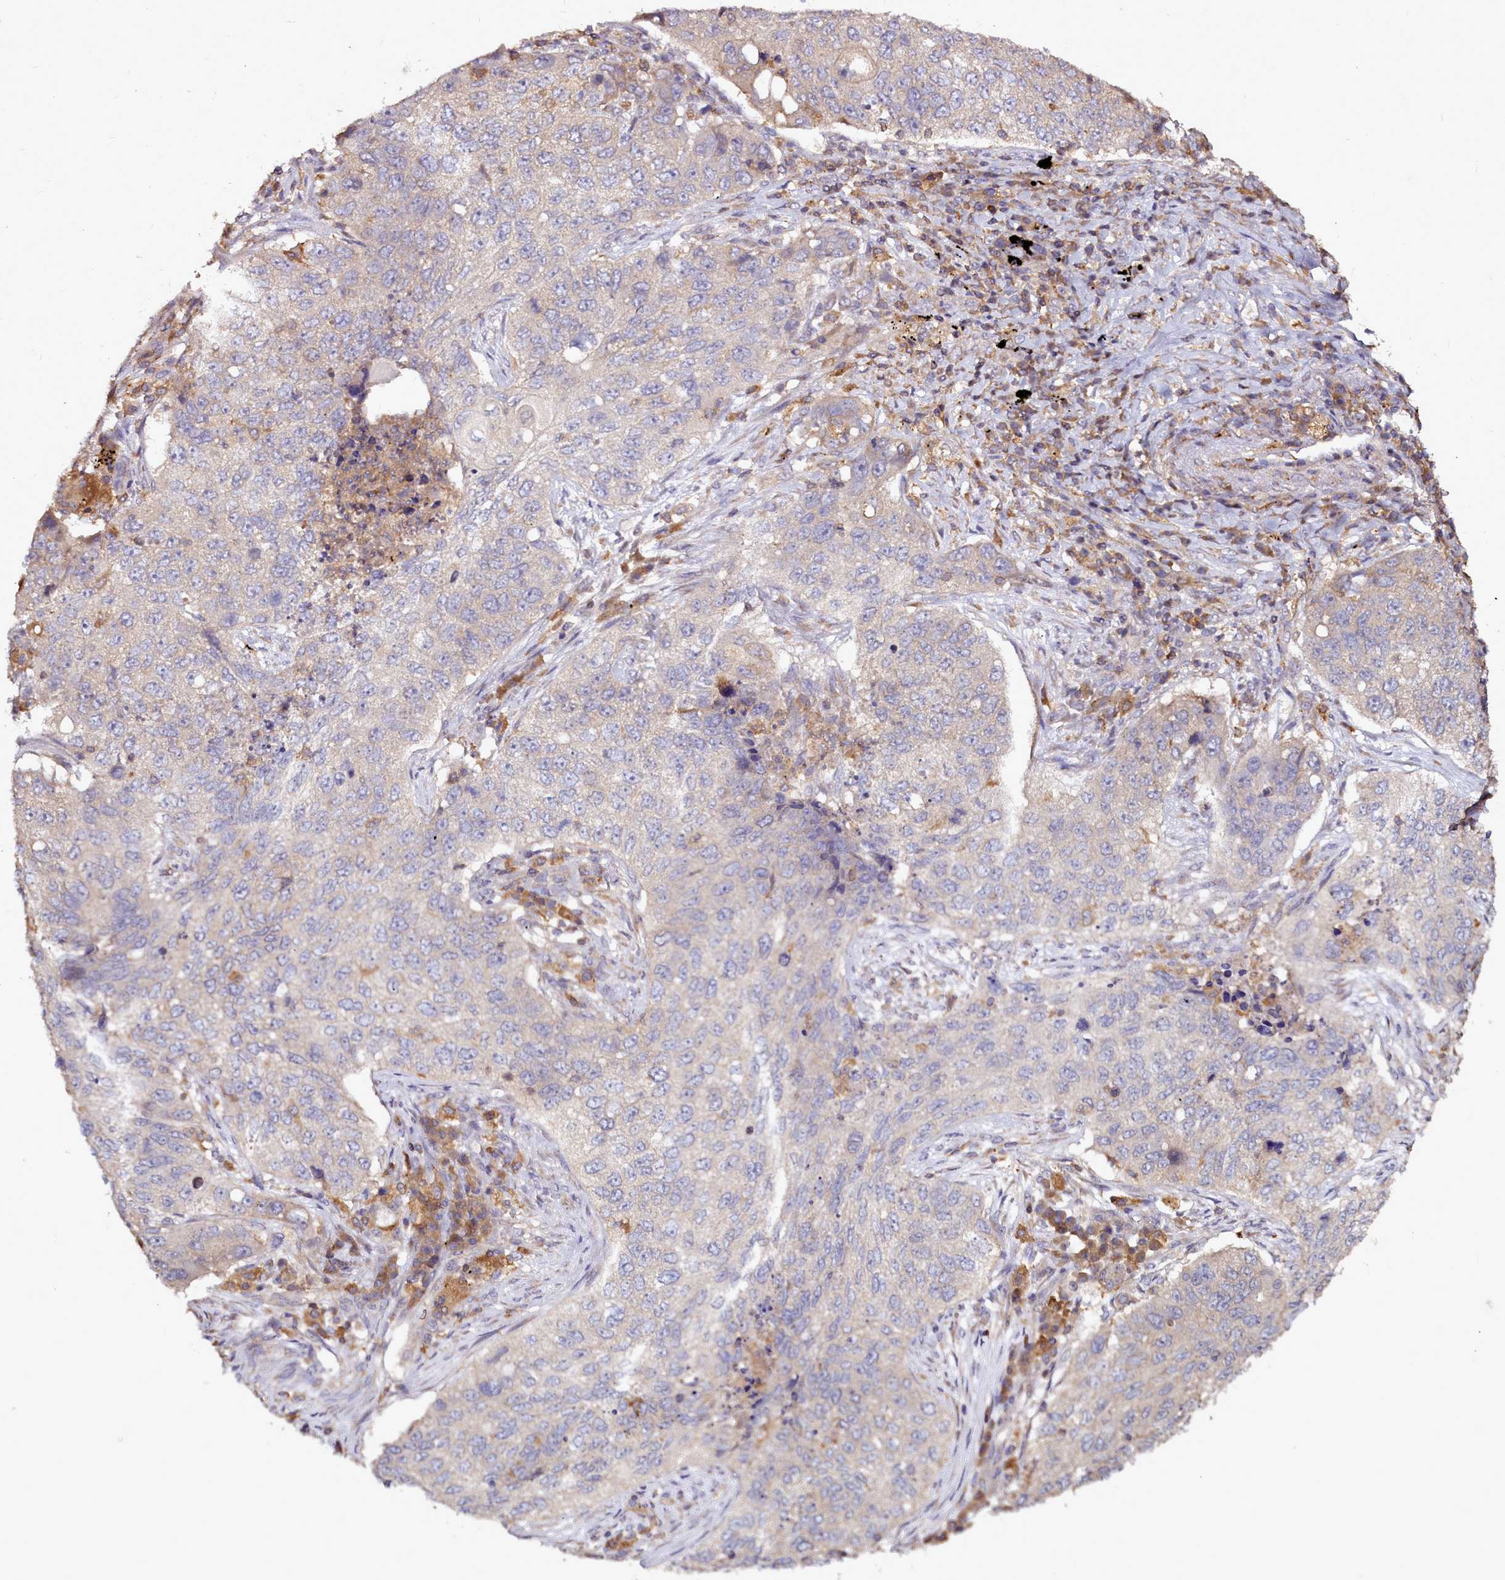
{"staining": {"intensity": "negative", "quantity": "none", "location": "none"}, "tissue": "lung cancer", "cell_type": "Tumor cells", "image_type": "cancer", "snomed": [{"axis": "morphology", "description": "Squamous cell carcinoma, NOS"}, {"axis": "topography", "description": "Lung"}], "caption": "Human lung squamous cell carcinoma stained for a protein using immunohistochemistry displays no staining in tumor cells.", "gene": "NCKAP1L", "patient": {"sex": "female", "age": 63}}